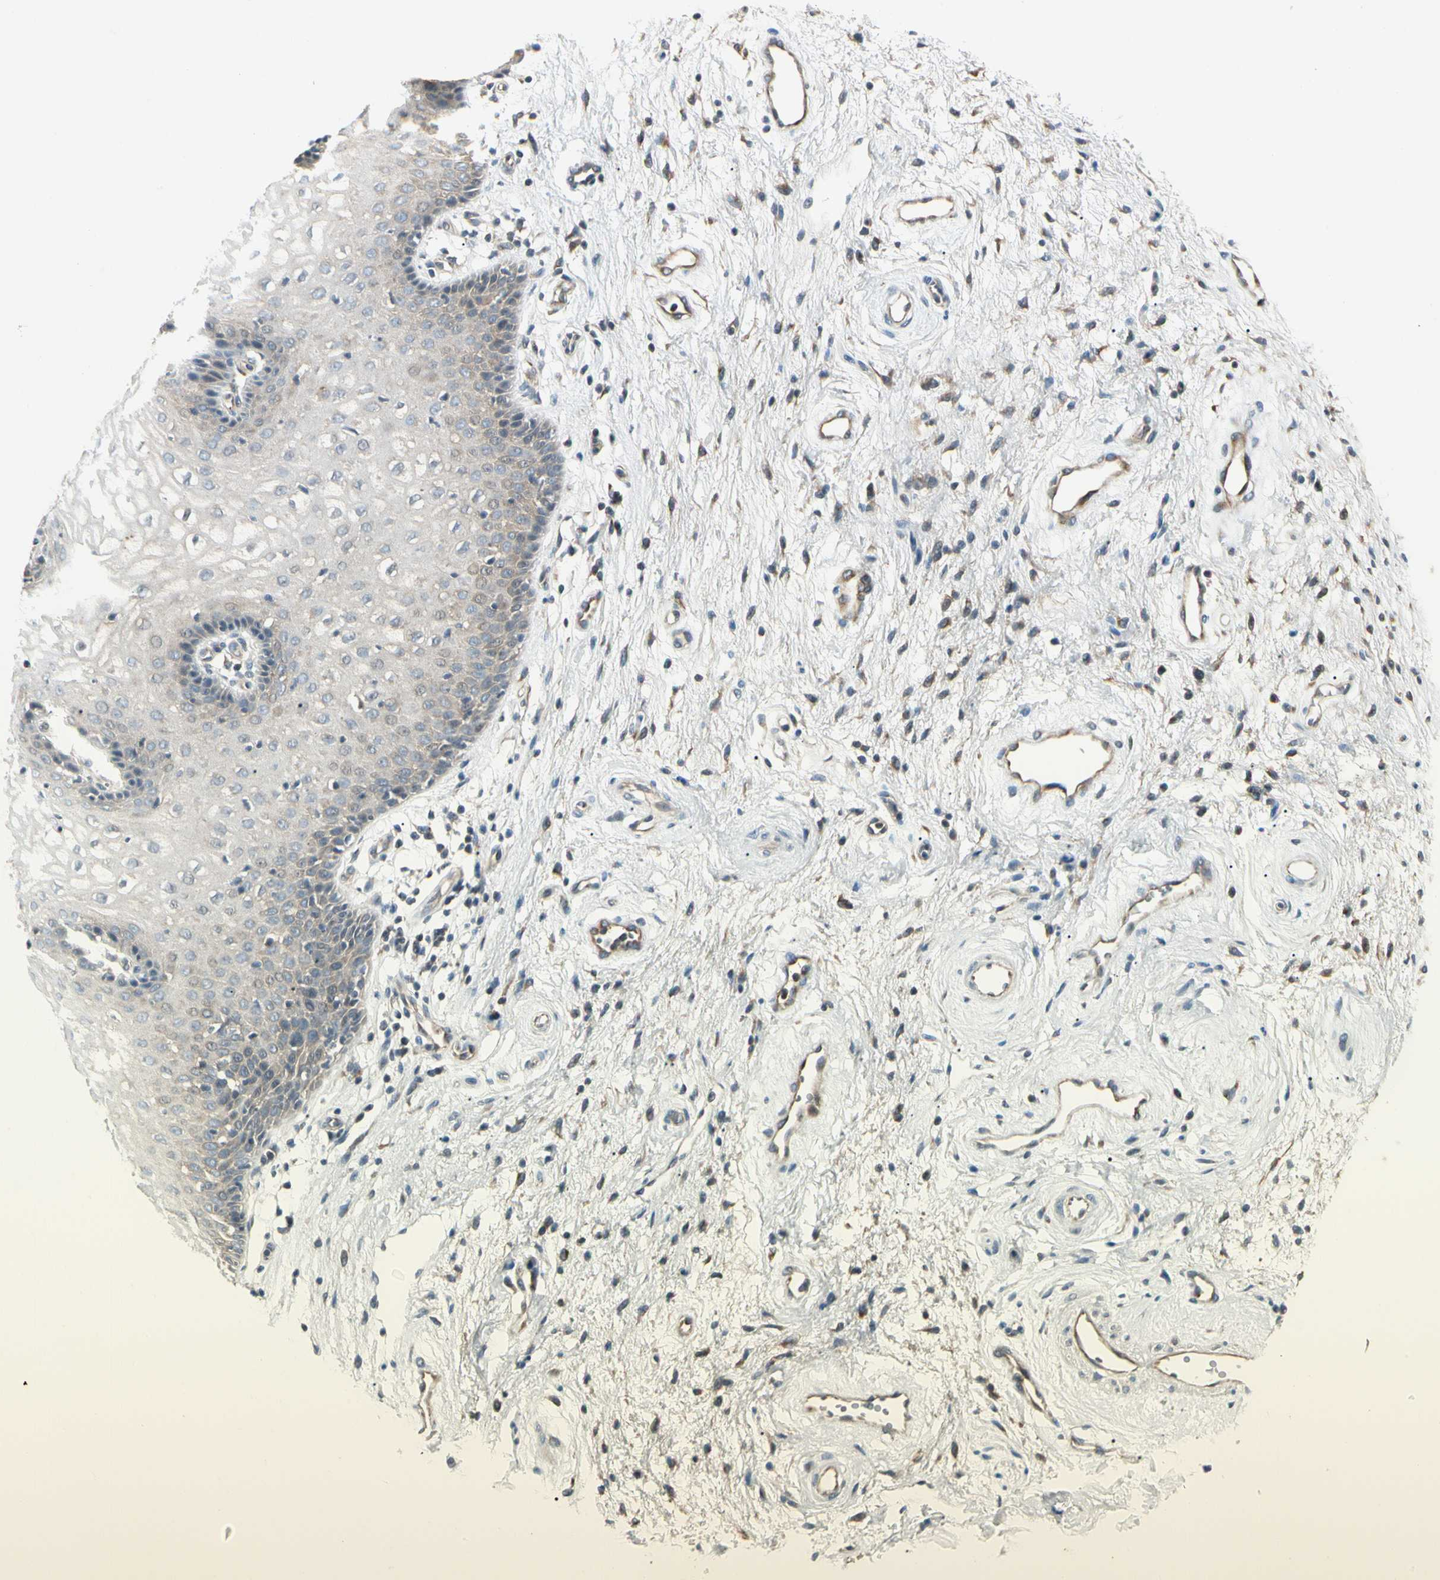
{"staining": {"intensity": "weak", "quantity": "<25%", "location": "cytoplasmic/membranous"}, "tissue": "vagina", "cell_type": "Squamous epithelial cells", "image_type": "normal", "snomed": [{"axis": "morphology", "description": "Normal tissue, NOS"}, {"axis": "topography", "description": "Vagina"}], "caption": "The immunohistochemistry histopathology image has no significant expression in squamous epithelial cells of vagina. Brightfield microscopy of immunohistochemistry stained with DAB (brown) and hematoxylin (blue), captured at high magnification.", "gene": "ABCA3", "patient": {"sex": "female", "age": 34}}